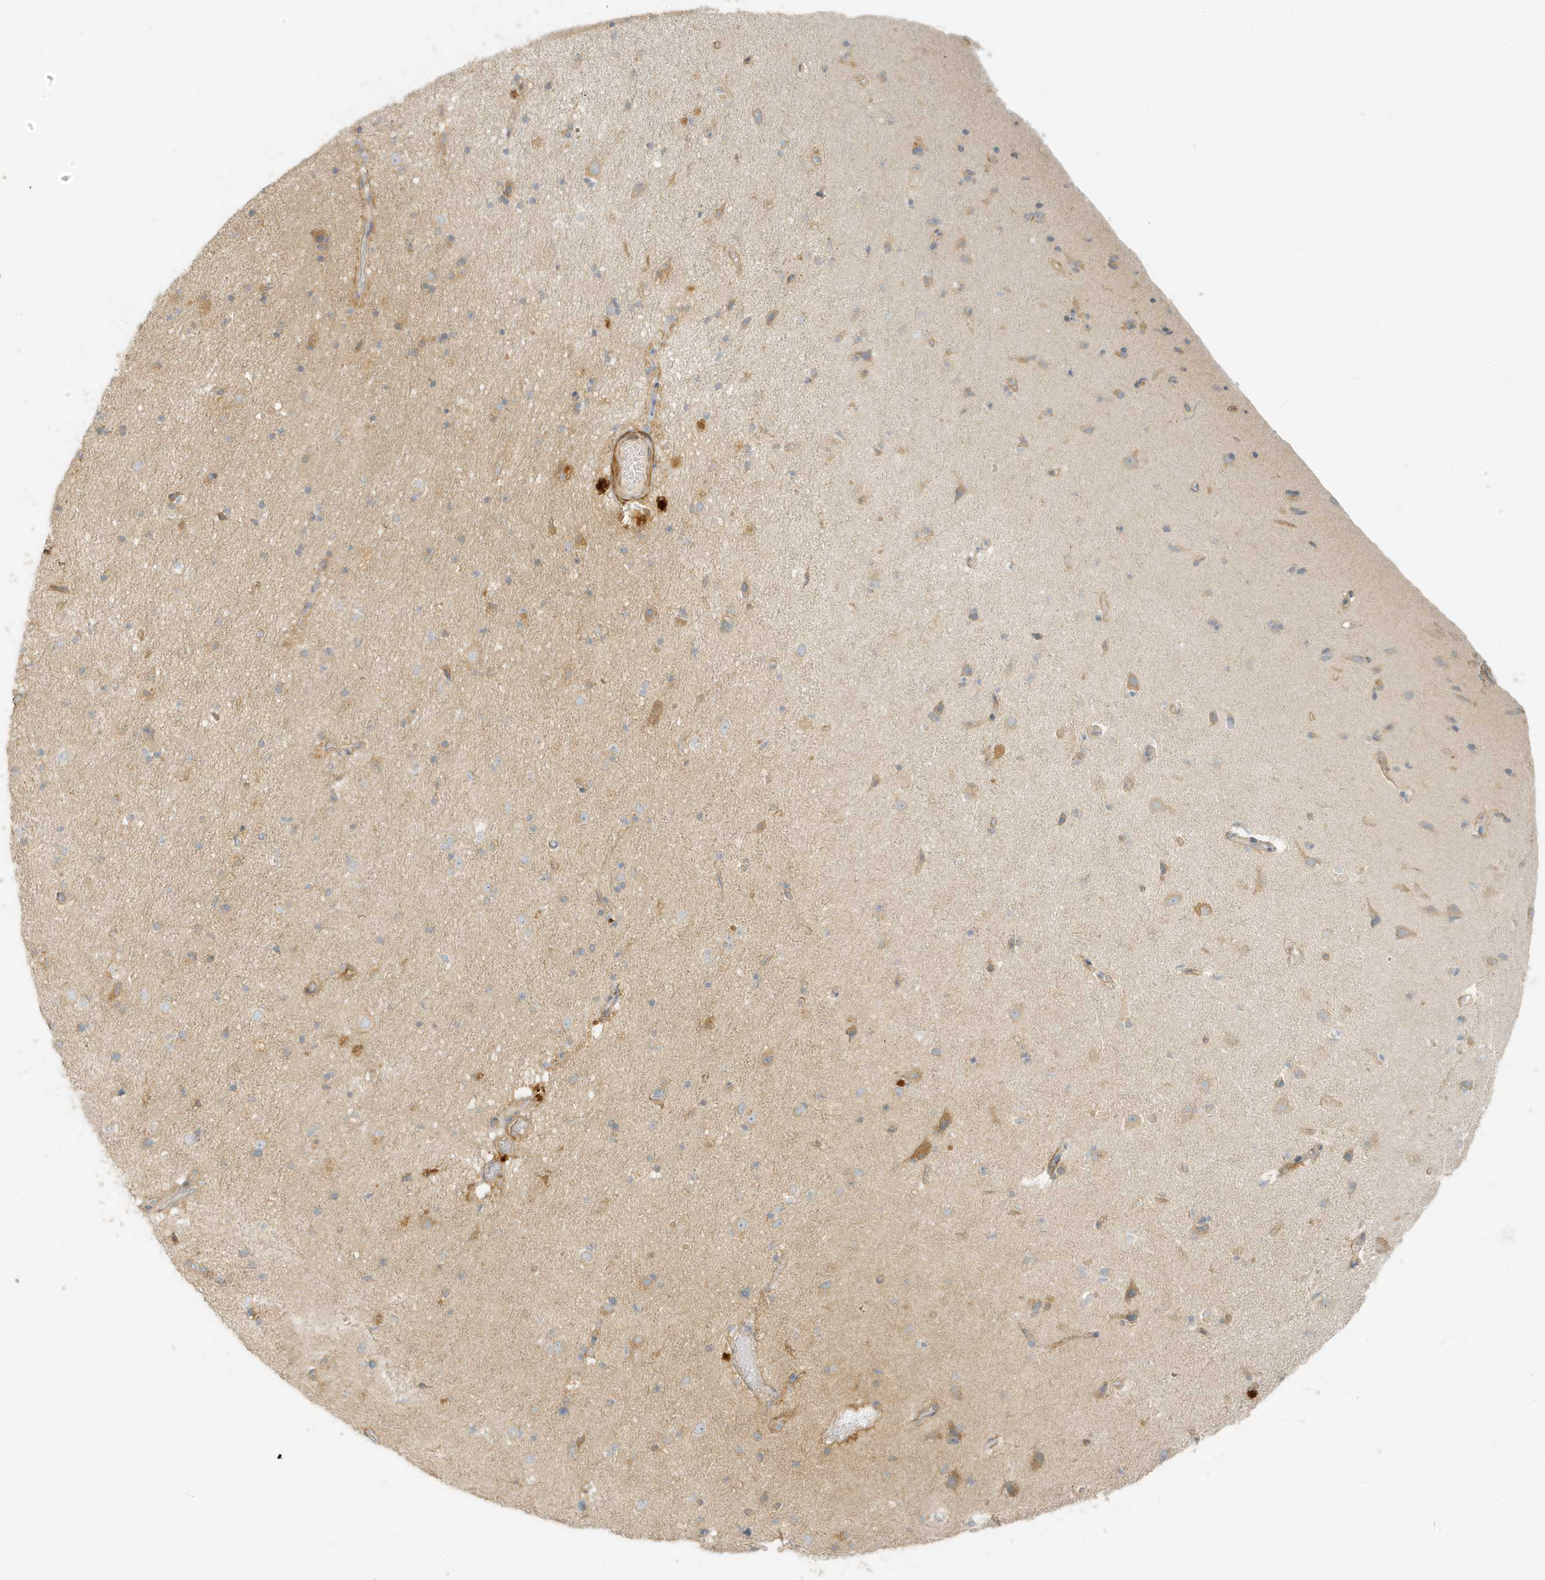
{"staining": {"intensity": "moderate", "quantity": "25%-75%", "location": "cytoplasmic/membranous"}, "tissue": "cerebral cortex", "cell_type": "Endothelial cells", "image_type": "normal", "snomed": [{"axis": "morphology", "description": "Normal tissue, NOS"}, {"axis": "topography", "description": "Cerebral cortex"}], "caption": "Approximately 25%-75% of endothelial cells in normal cerebral cortex reveal moderate cytoplasmic/membranous protein positivity as visualized by brown immunohistochemical staining.", "gene": "MCOLN1", "patient": {"sex": "male", "age": 34}}